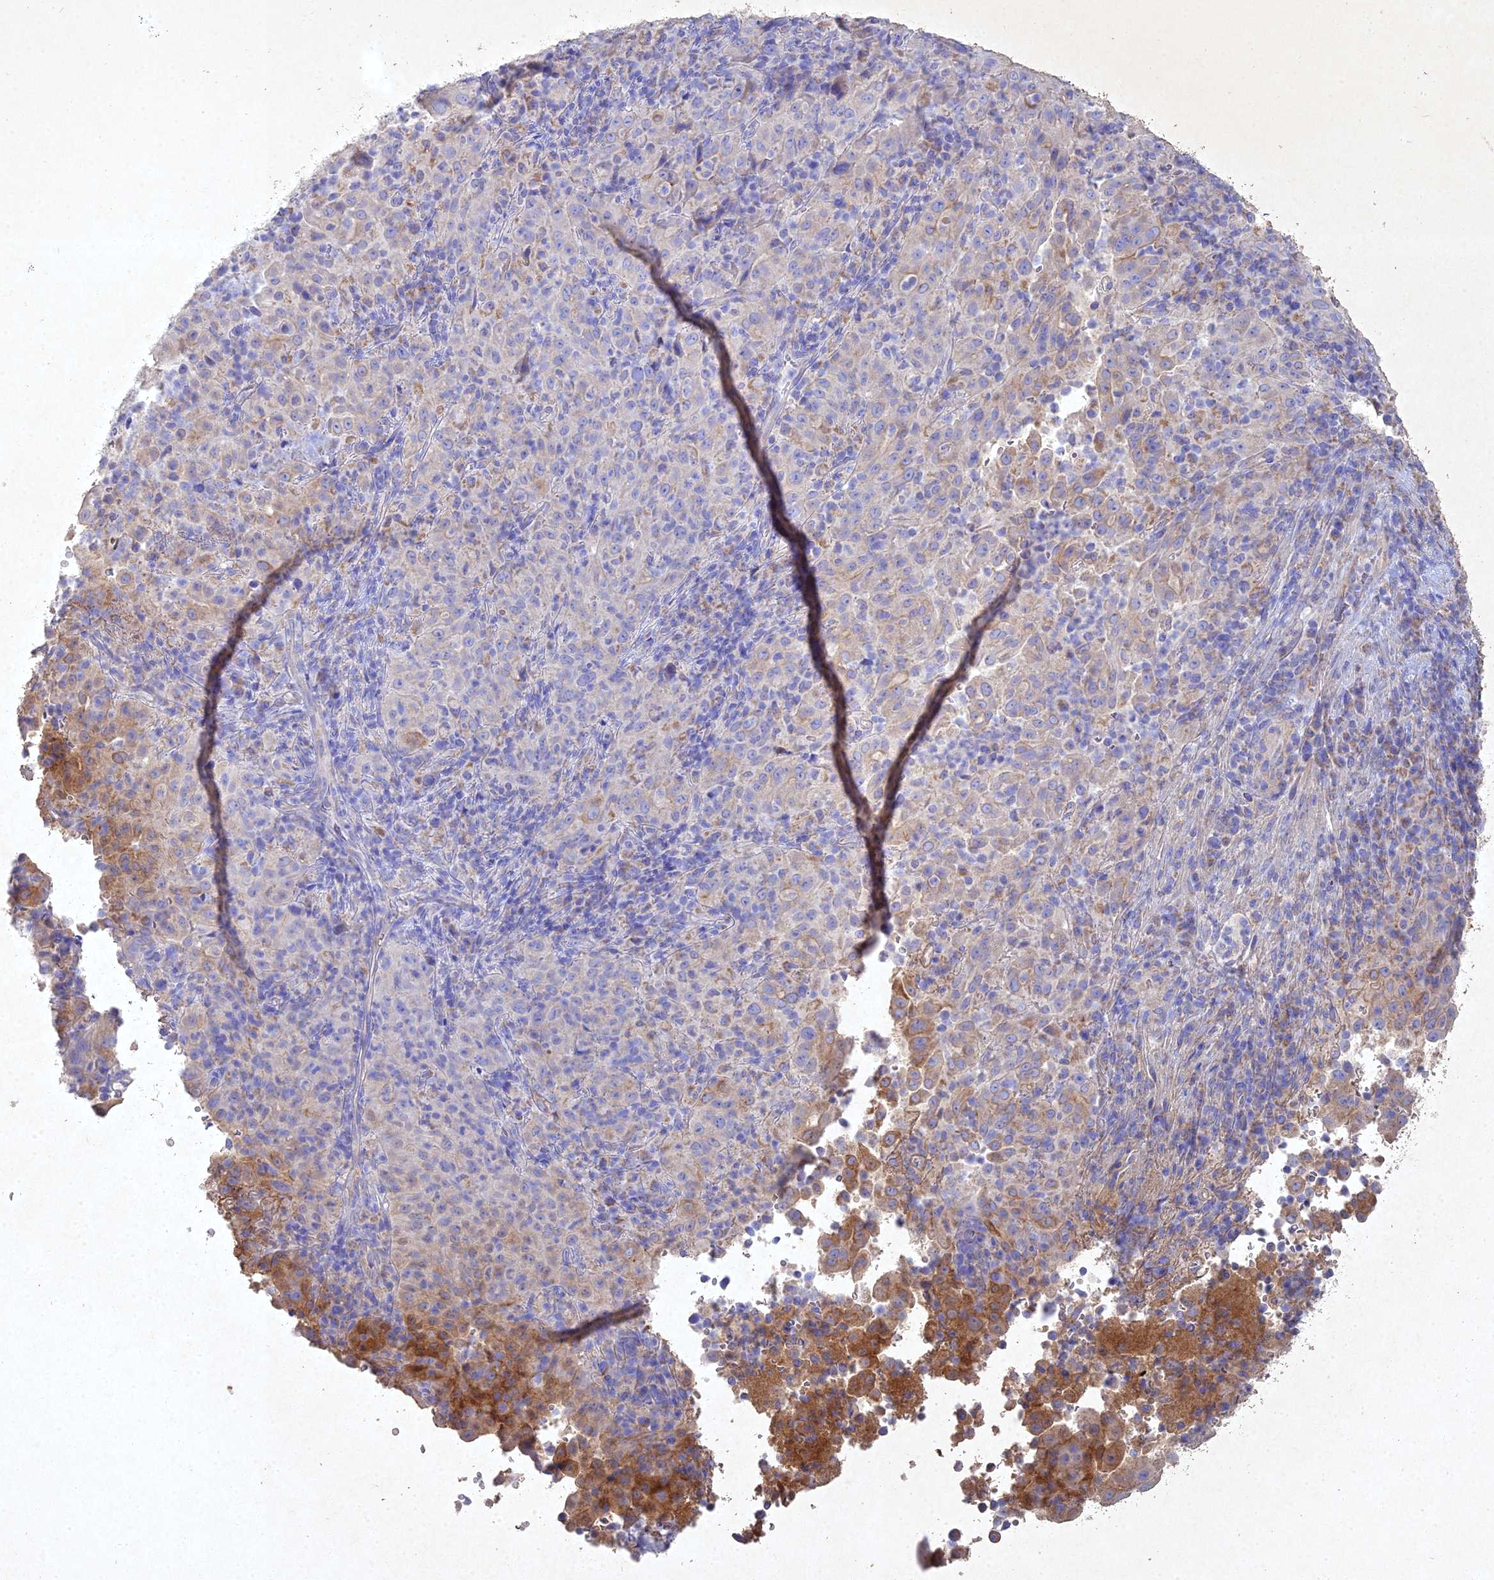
{"staining": {"intensity": "weak", "quantity": "<25%", "location": "cytoplasmic/membranous"}, "tissue": "pancreatic cancer", "cell_type": "Tumor cells", "image_type": "cancer", "snomed": [{"axis": "morphology", "description": "Adenocarcinoma, NOS"}, {"axis": "topography", "description": "Pancreas"}], "caption": "Human pancreatic adenocarcinoma stained for a protein using immunohistochemistry shows no positivity in tumor cells.", "gene": "NDUFV1", "patient": {"sex": "male", "age": 63}}